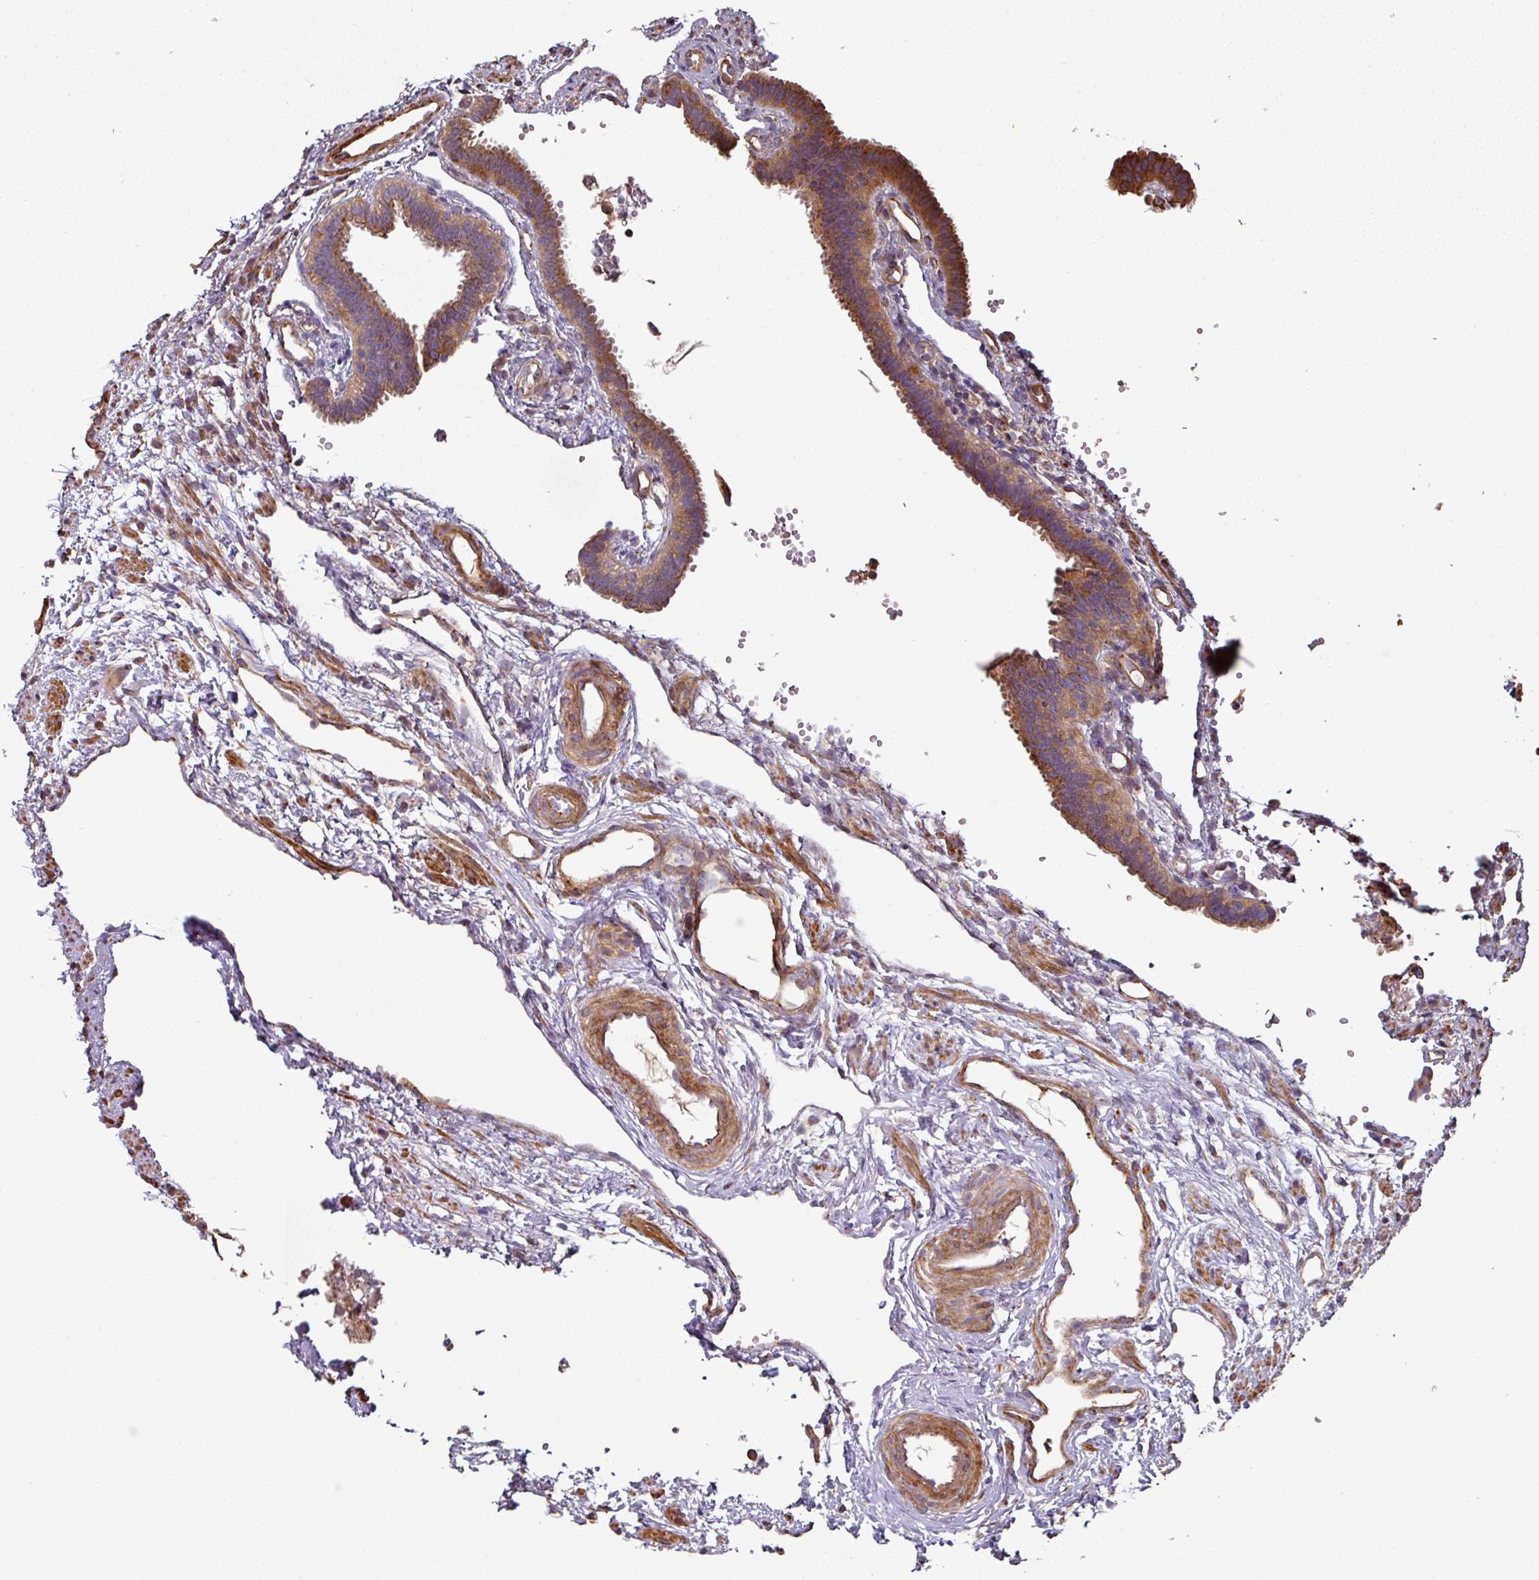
{"staining": {"intensity": "moderate", "quantity": "25%-75%", "location": "cytoplasmic/membranous"}, "tissue": "fallopian tube", "cell_type": "Glandular cells", "image_type": "normal", "snomed": [{"axis": "morphology", "description": "Normal tissue, NOS"}, {"axis": "topography", "description": "Fallopian tube"}], "caption": "High-magnification brightfield microscopy of benign fallopian tube stained with DAB (brown) and counterstained with hematoxylin (blue). glandular cells exhibit moderate cytoplasmic/membranous expression is seen in about25%-75% of cells.", "gene": "SIK1", "patient": {"sex": "female", "age": 37}}